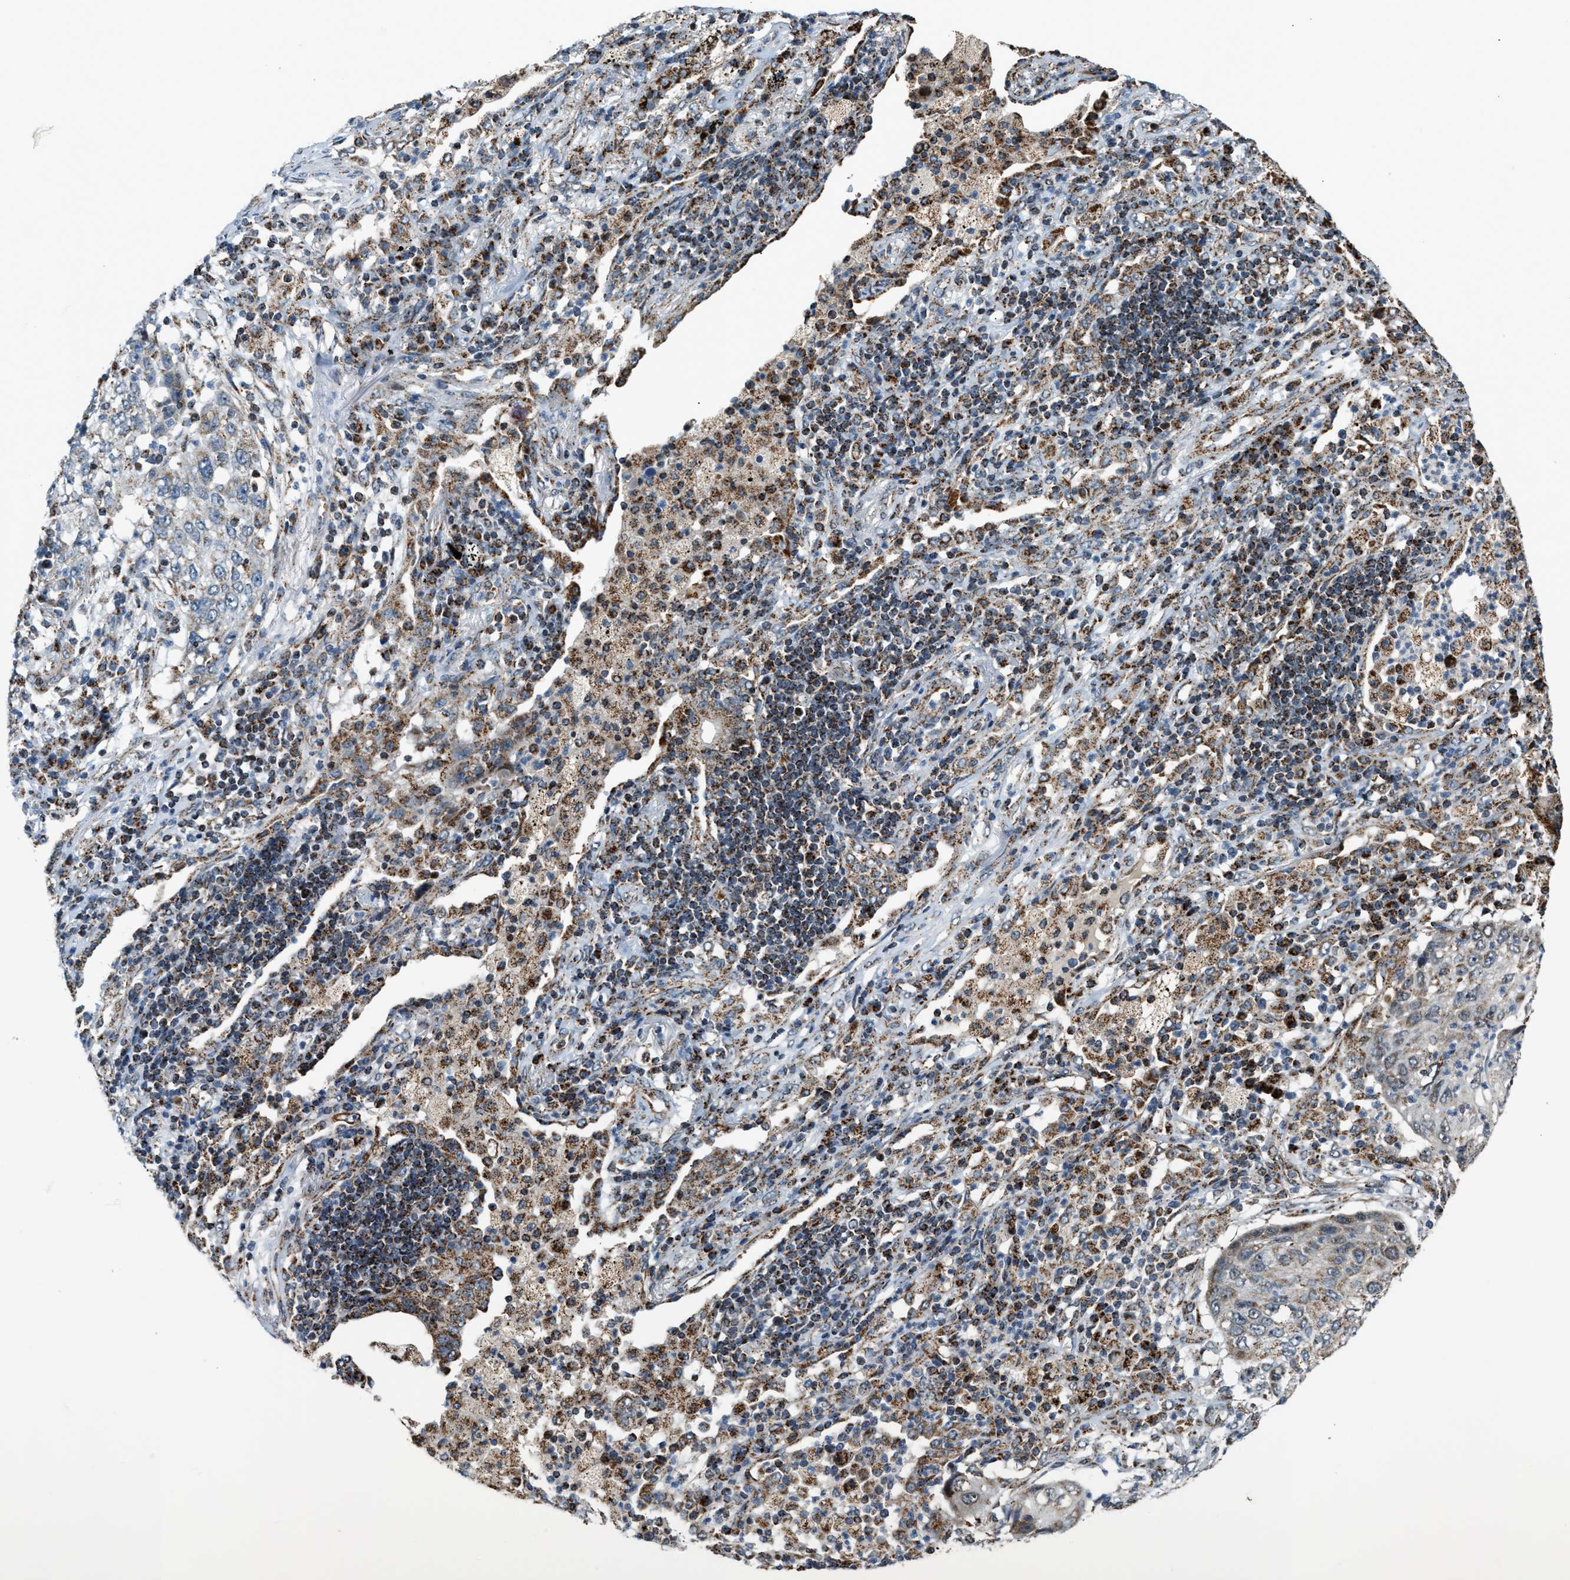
{"staining": {"intensity": "weak", "quantity": ">75%", "location": "cytoplasmic/membranous"}, "tissue": "lung cancer", "cell_type": "Tumor cells", "image_type": "cancer", "snomed": [{"axis": "morphology", "description": "Squamous cell carcinoma, NOS"}, {"axis": "topography", "description": "Lung"}], "caption": "Immunohistochemistry (IHC) histopathology image of neoplastic tissue: human lung cancer stained using IHC exhibits low levels of weak protein expression localized specifically in the cytoplasmic/membranous of tumor cells, appearing as a cytoplasmic/membranous brown color.", "gene": "CHN2", "patient": {"sex": "female", "age": 63}}